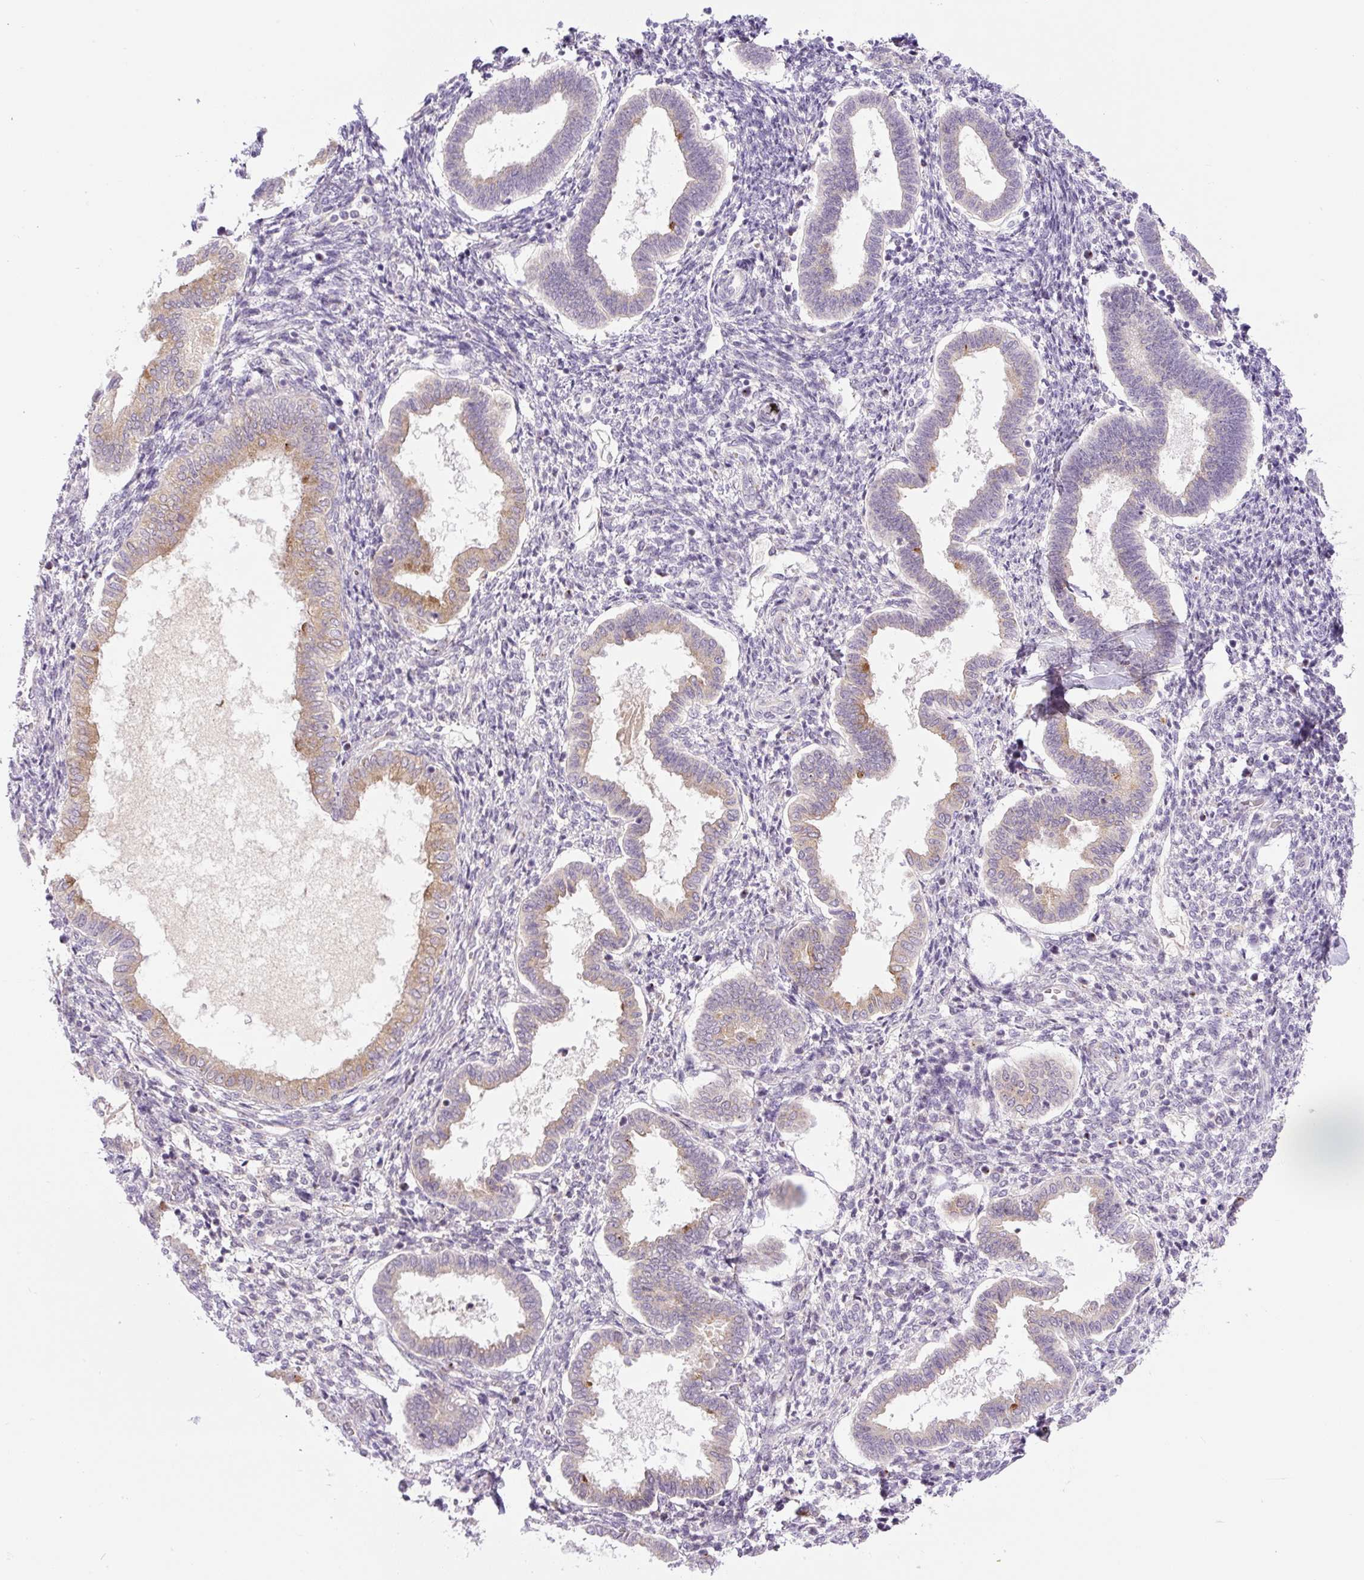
{"staining": {"intensity": "moderate", "quantity": "25%-75%", "location": "cytoplasmic/membranous"}, "tissue": "endometrium", "cell_type": "Cells in endometrial stroma", "image_type": "normal", "snomed": [{"axis": "morphology", "description": "Normal tissue, NOS"}, {"axis": "topography", "description": "Endometrium"}], "caption": "An immunohistochemistry histopathology image of normal tissue is shown. Protein staining in brown highlights moderate cytoplasmic/membranous positivity in endometrium within cells in endometrial stroma.", "gene": "PCM1", "patient": {"sex": "female", "age": 24}}